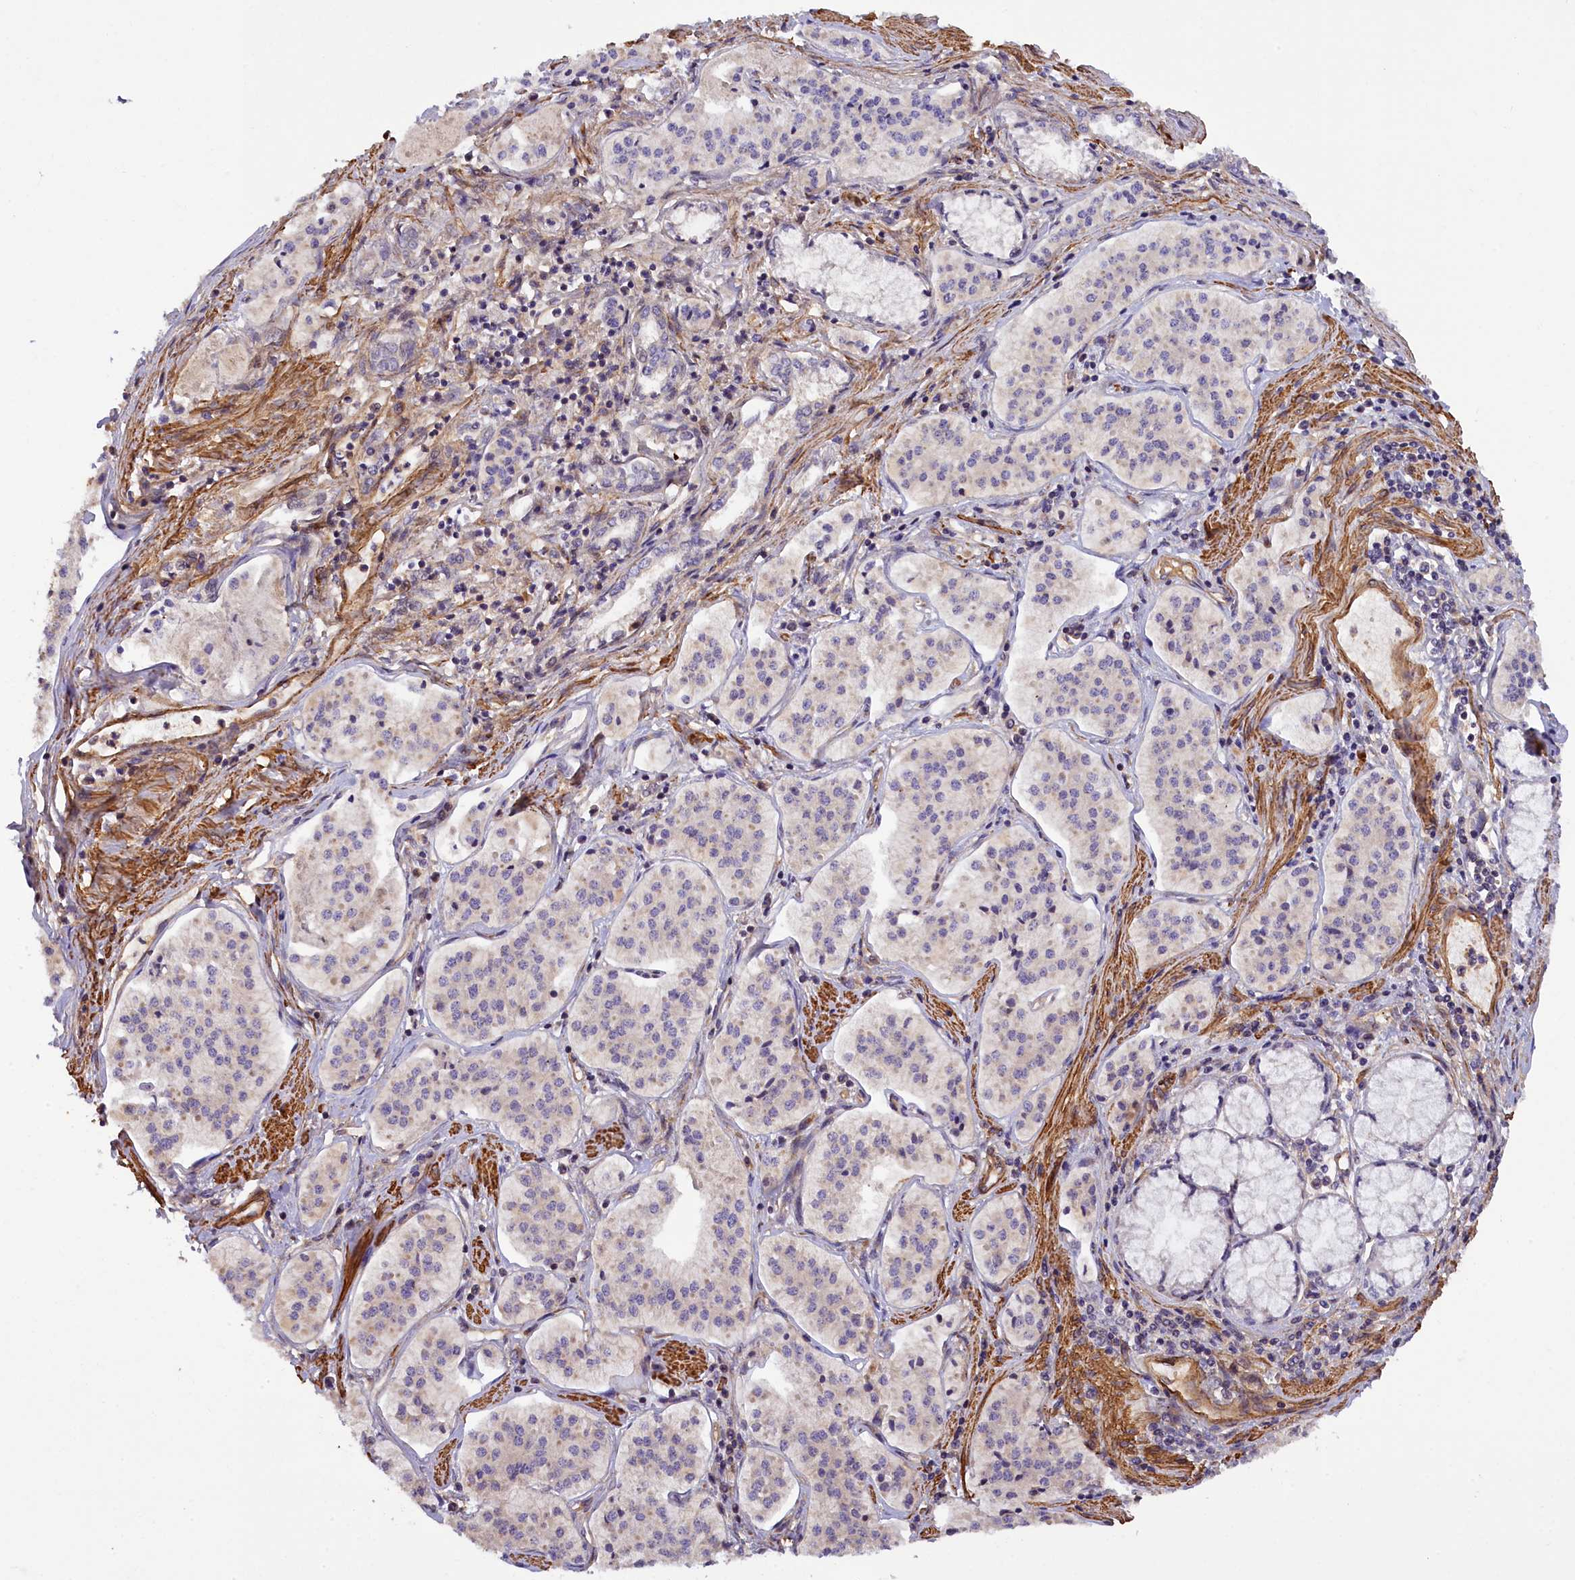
{"staining": {"intensity": "negative", "quantity": "none", "location": "none"}, "tissue": "pancreatic cancer", "cell_type": "Tumor cells", "image_type": "cancer", "snomed": [{"axis": "morphology", "description": "Adenocarcinoma, NOS"}, {"axis": "topography", "description": "Pancreas"}], "caption": "IHC micrograph of pancreatic cancer stained for a protein (brown), which demonstrates no positivity in tumor cells. Brightfield microscopy of immunohistochemistry (IHC) stained with DAB (brown) and hematoxylin (blue), captured at high magnification.", "gene": "FUZ", "patient": {"sex": "female", "age": 50}}